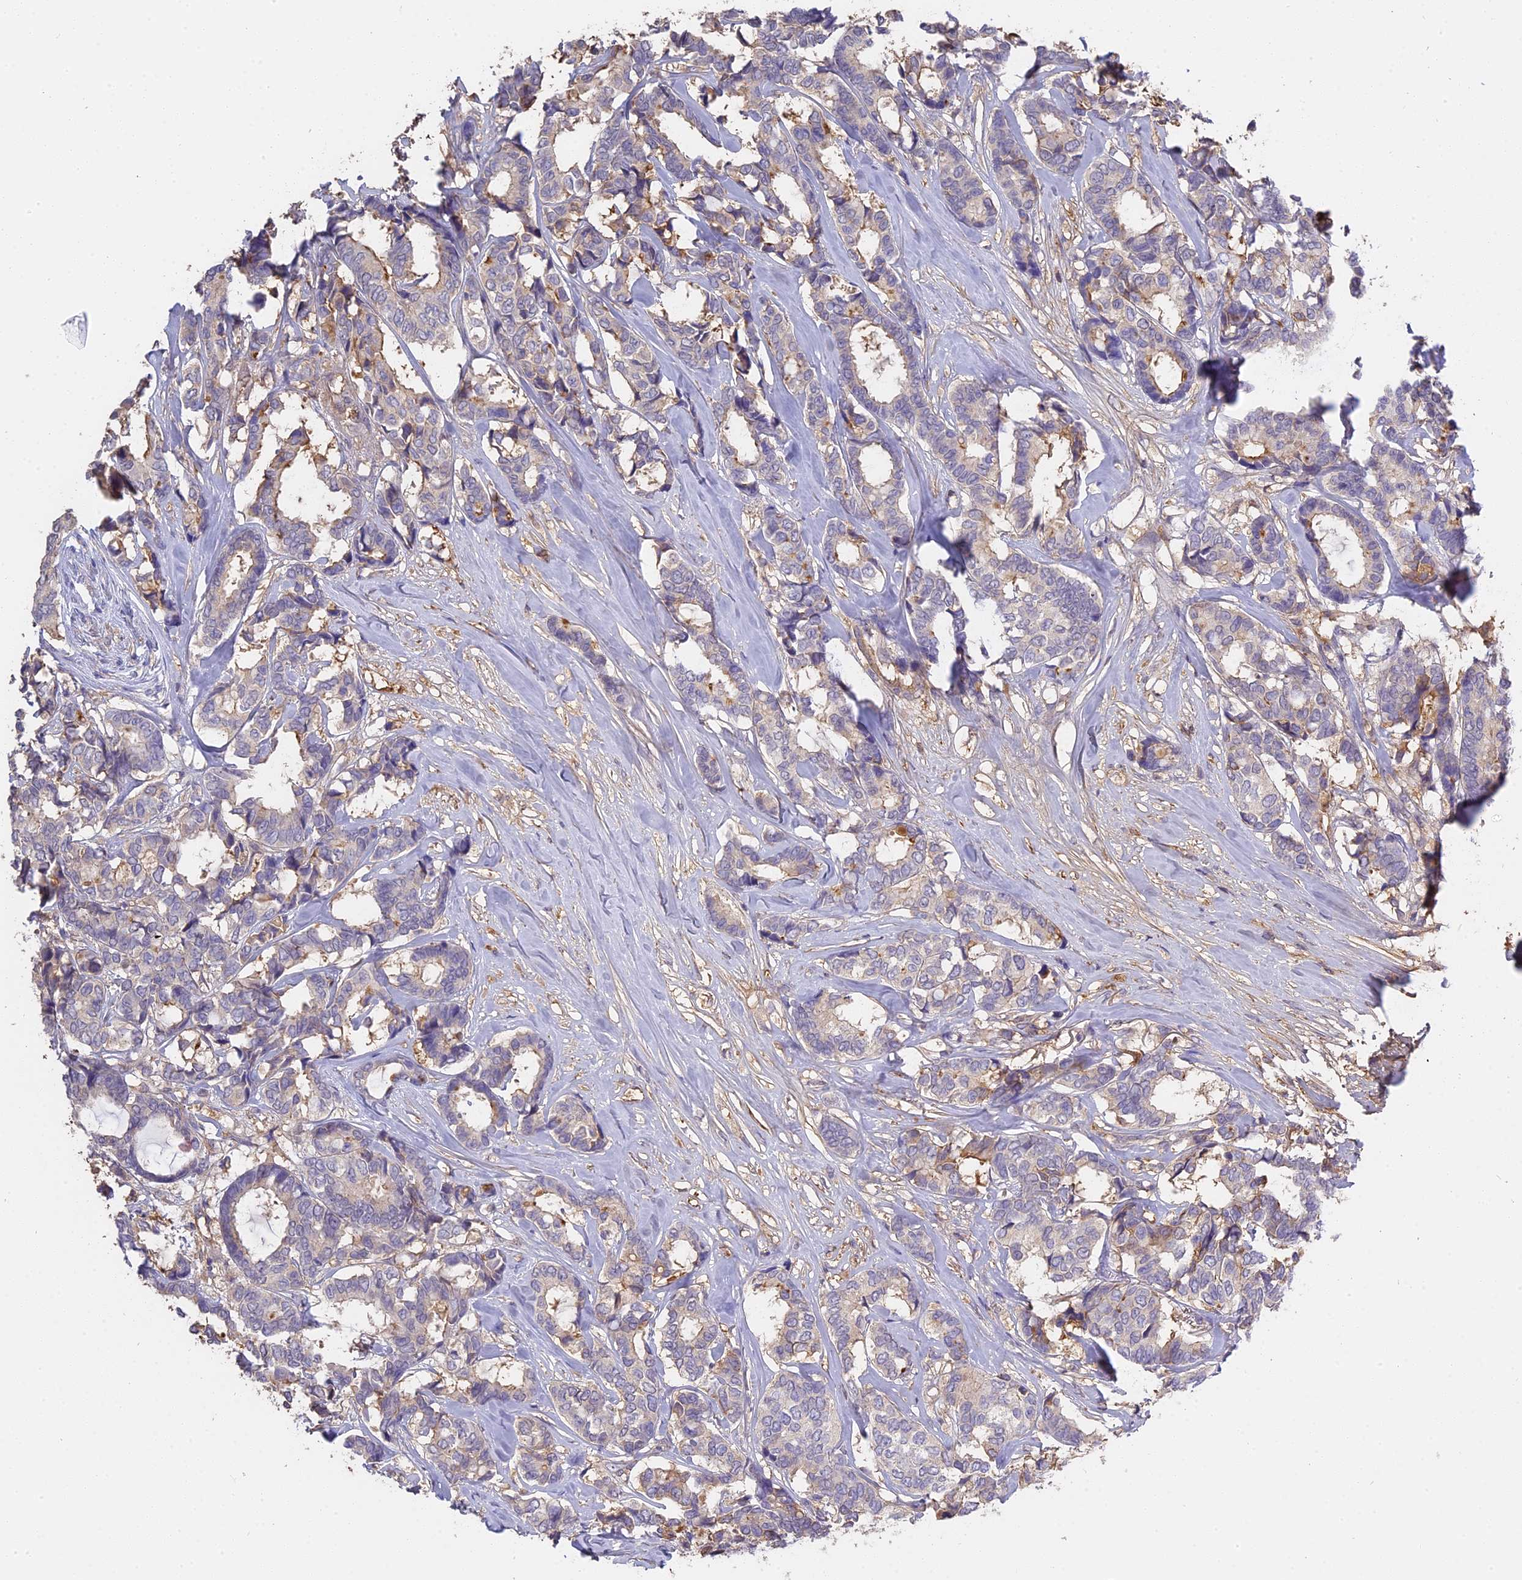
{"staining": {"intensity": "negative", "quantity": "none", "location": "none"}, "tissue": "breast cancer", "cell_type": "Tumor cells", "image_type": "cancer", "snomed": [{"axis": "morphology", "description": "Duct carcinoma"}, {"axis": "topography", "description": "Breast"}], "caption": "Histopathology image shows no protein staining in tumor cells of breast cancer (intraductal carcinoma) tissue.", "gene": "CFAP119", "patient": {"sex": "female", "age": 87}}